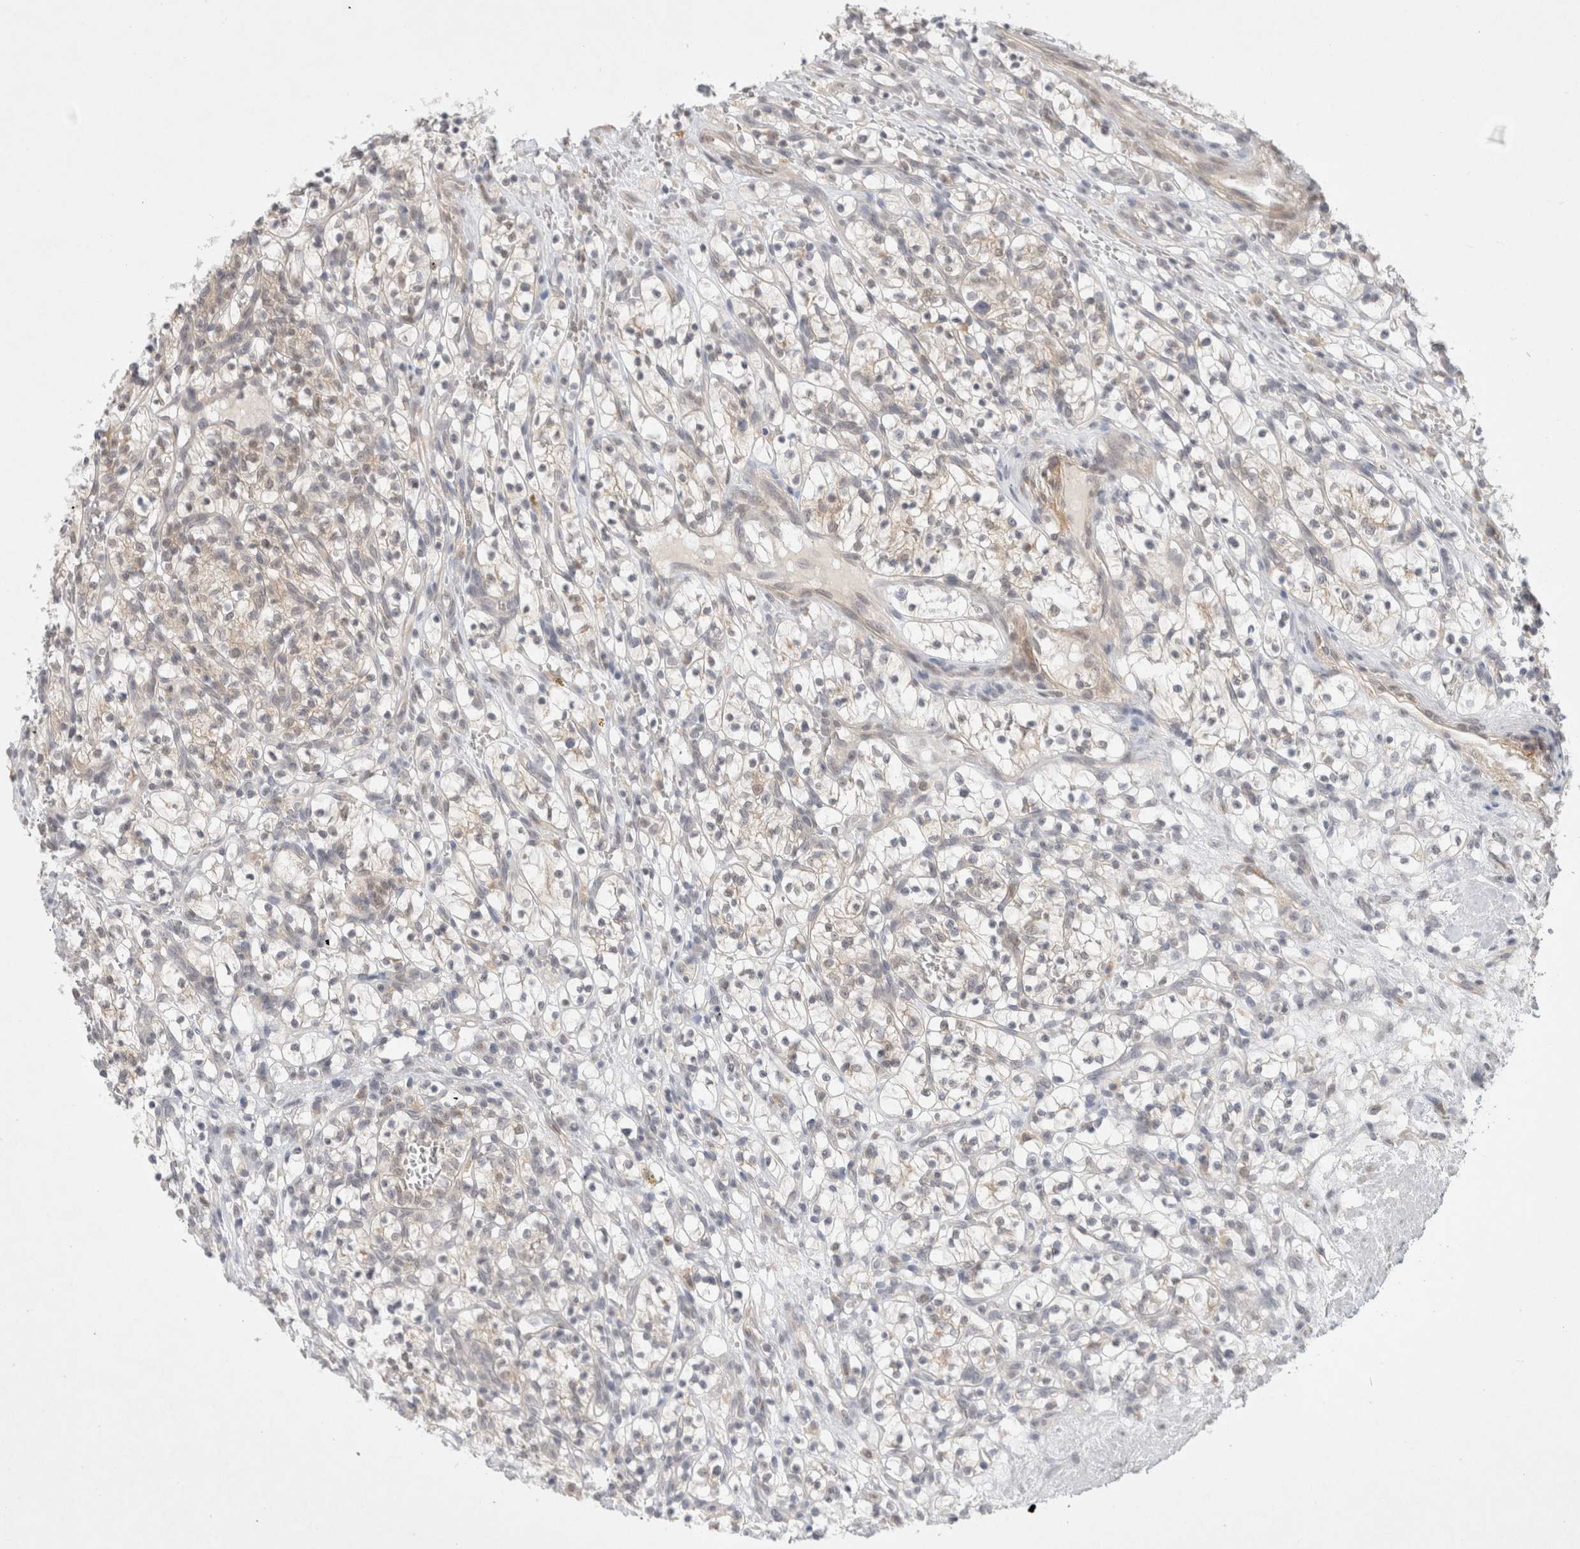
{"staining": {"intensity": "negative", "quantity": "none", "location": "none"}, "tissue": "renal cancer", "cell_type": "Tumor cells", "image_type": "cancer", "snomed": [{"axis": "morphology", "description": "Adenocarcinoma, NOS"}, {"axis": "topography", "description": "Kidney"}], "caption": "The immunohistochemistry (IHC) photomicrograph has no significant staining in tumor cells of renal cancer tissue.", "gene": "FBXO42", "patient": {"sex": "female", "age": 57}}